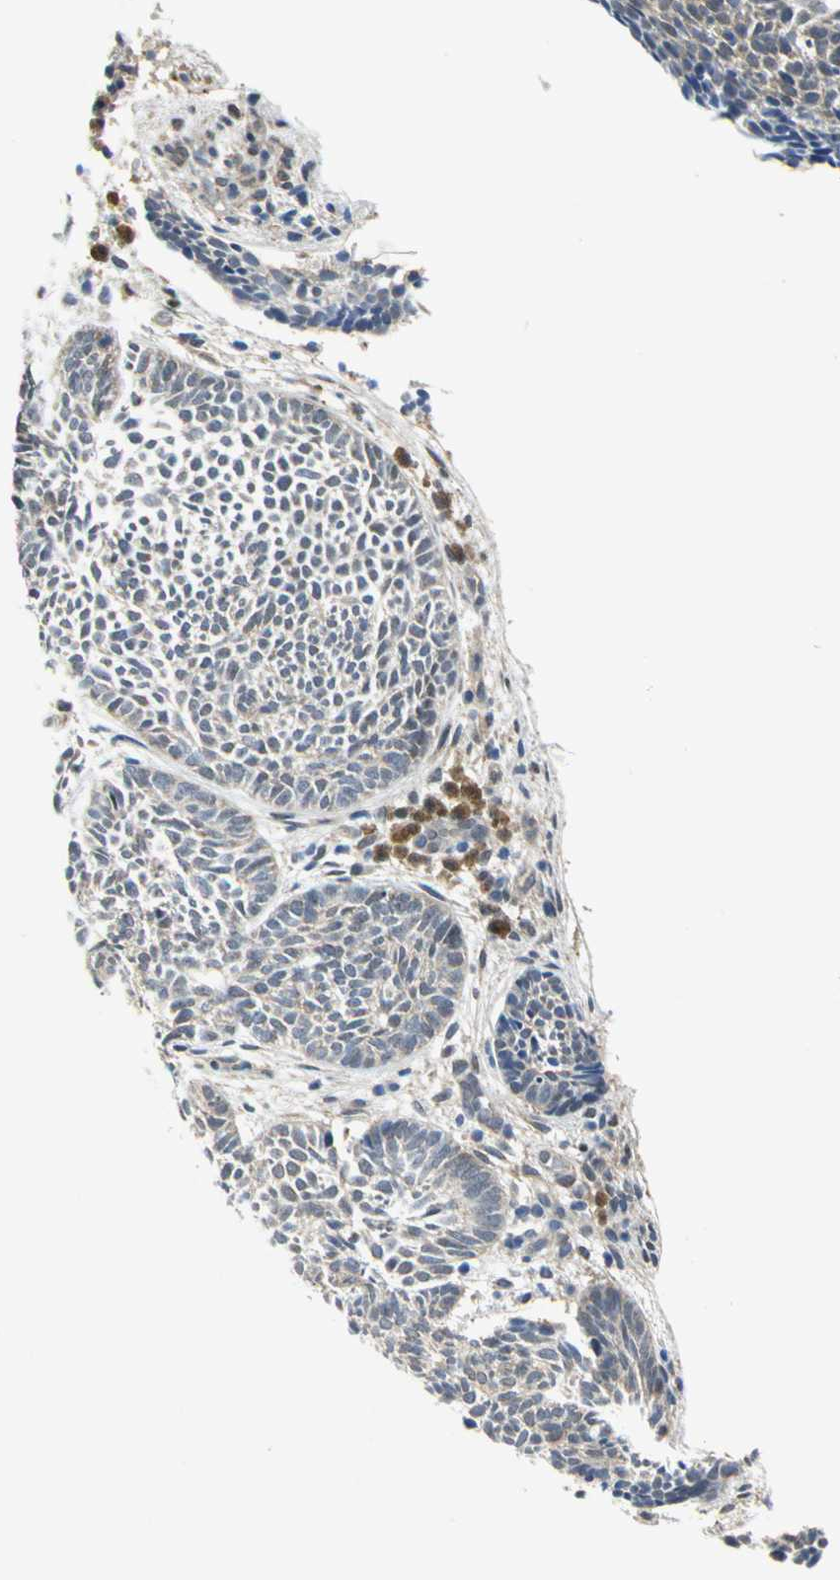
{"staining": {"intensity": "weak", "quantity": "<25%", "location": "cytoplasmic/membranous"}, "tissue": "skin cancer", "cell_type": "Tumor cells", "image_type": "cancer", "snomed": [{"axis": "morphology", "description": "Normal tissue, NOS"}, {"axis": "morphology", "description": "Basal cell carcinoma"}, {"axis": "topography", "description": "Skin"}], "caption": "Tumor cells are negative for brown protein staining in skin cancer.", "gene": "PGM3", "patient": {"sex": "male", "age": 87}}